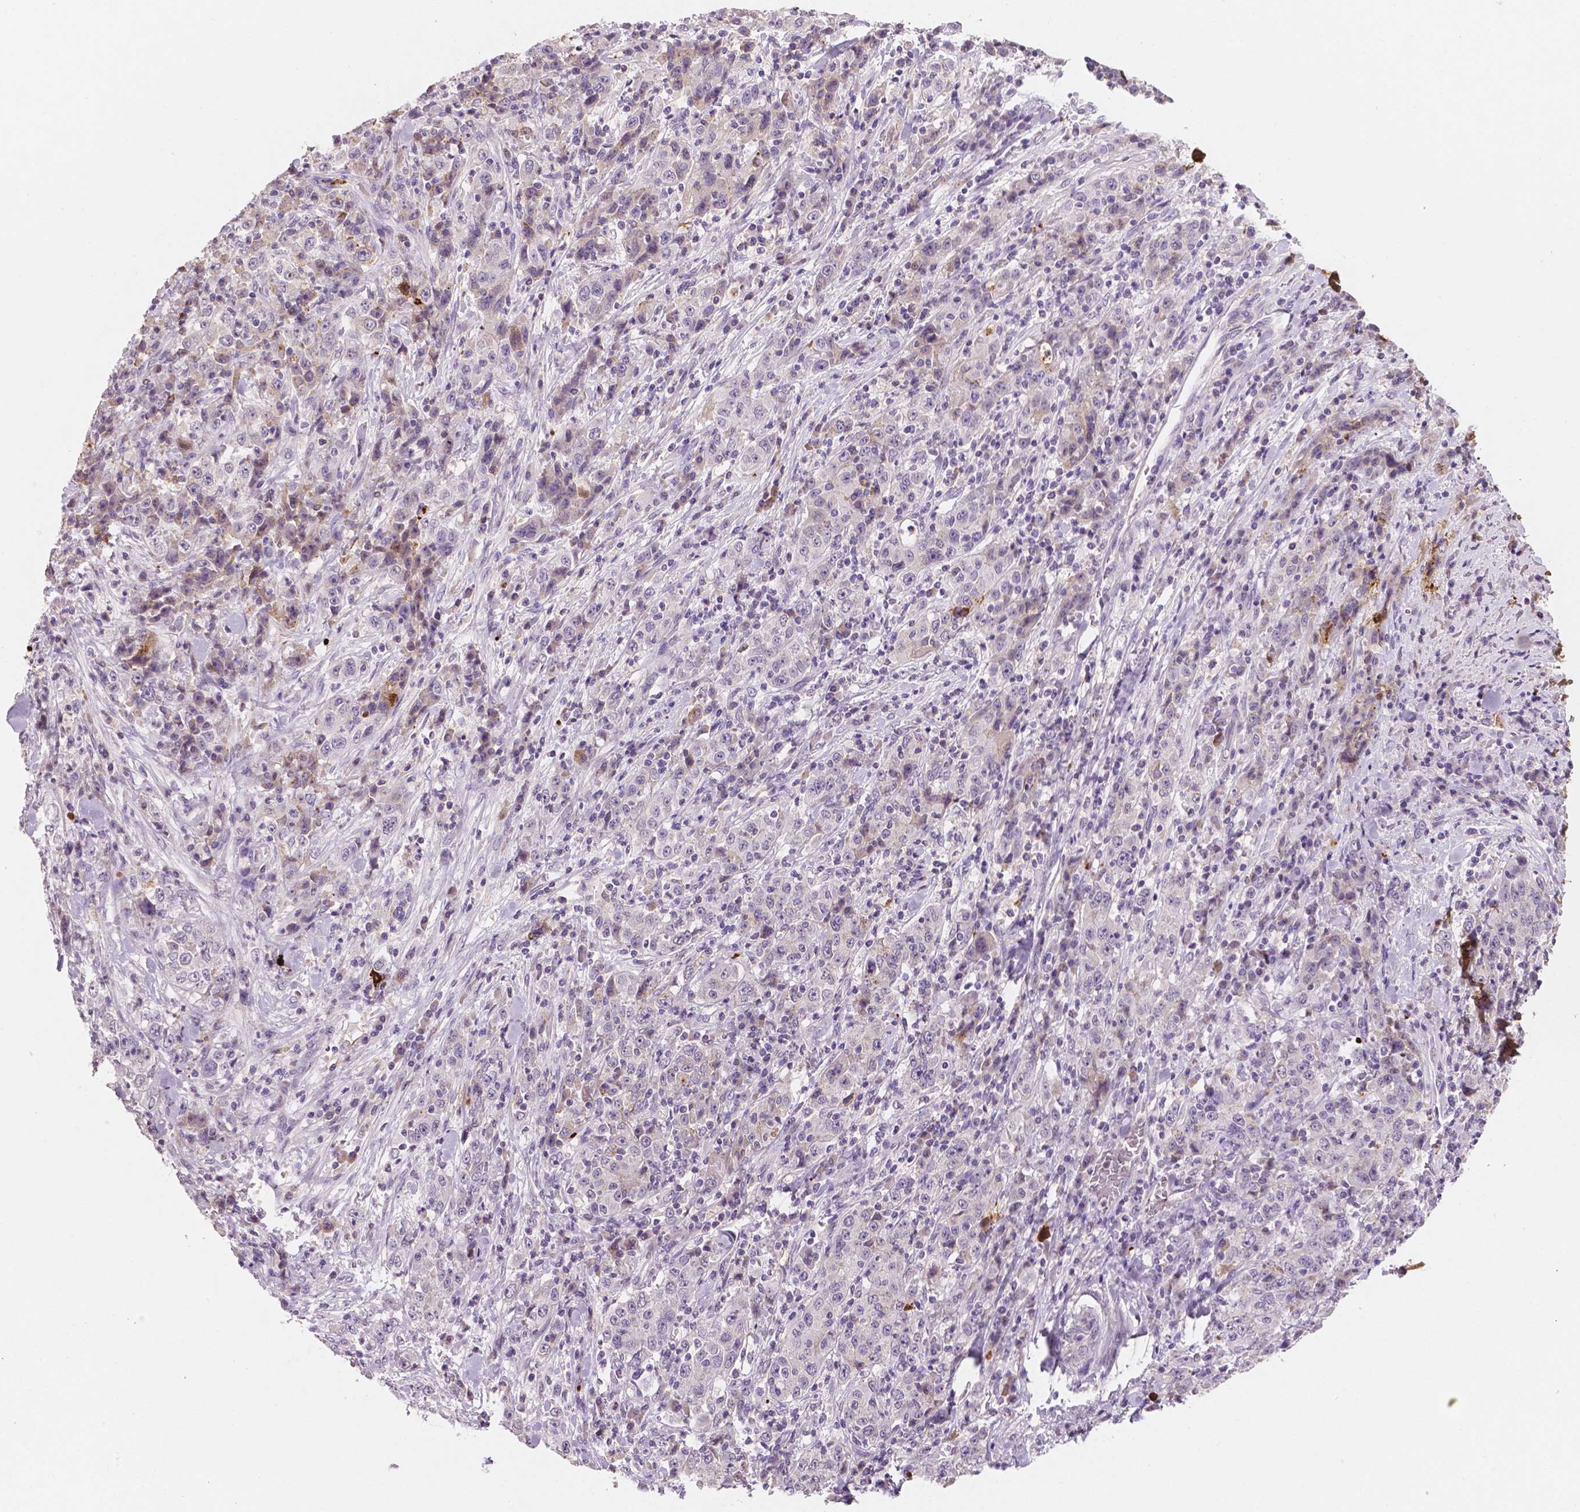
{"staining": {"intensity": "negative", "quantity": "none", "location": "none"}, "tissue": "stomach cancer", "cell_type": "Tumor cells", "image_type": "cancer", "snomed": [{"axis": "morphology", "description": "Normal tissue, NOS"}, {"axis": "morphology", "description": "Adenocarcinoma, NOS"}, {"axis": "topography", "description": "Stomach, upper"}, {"axis": "topography", "description": "Stomach"}], "caption": "Immunohistochemical staining of human stomach cancer displays no significant positivity in tumor cells.", "gene": "APOA4", "patient": {"sex": "male", "age": 59}}